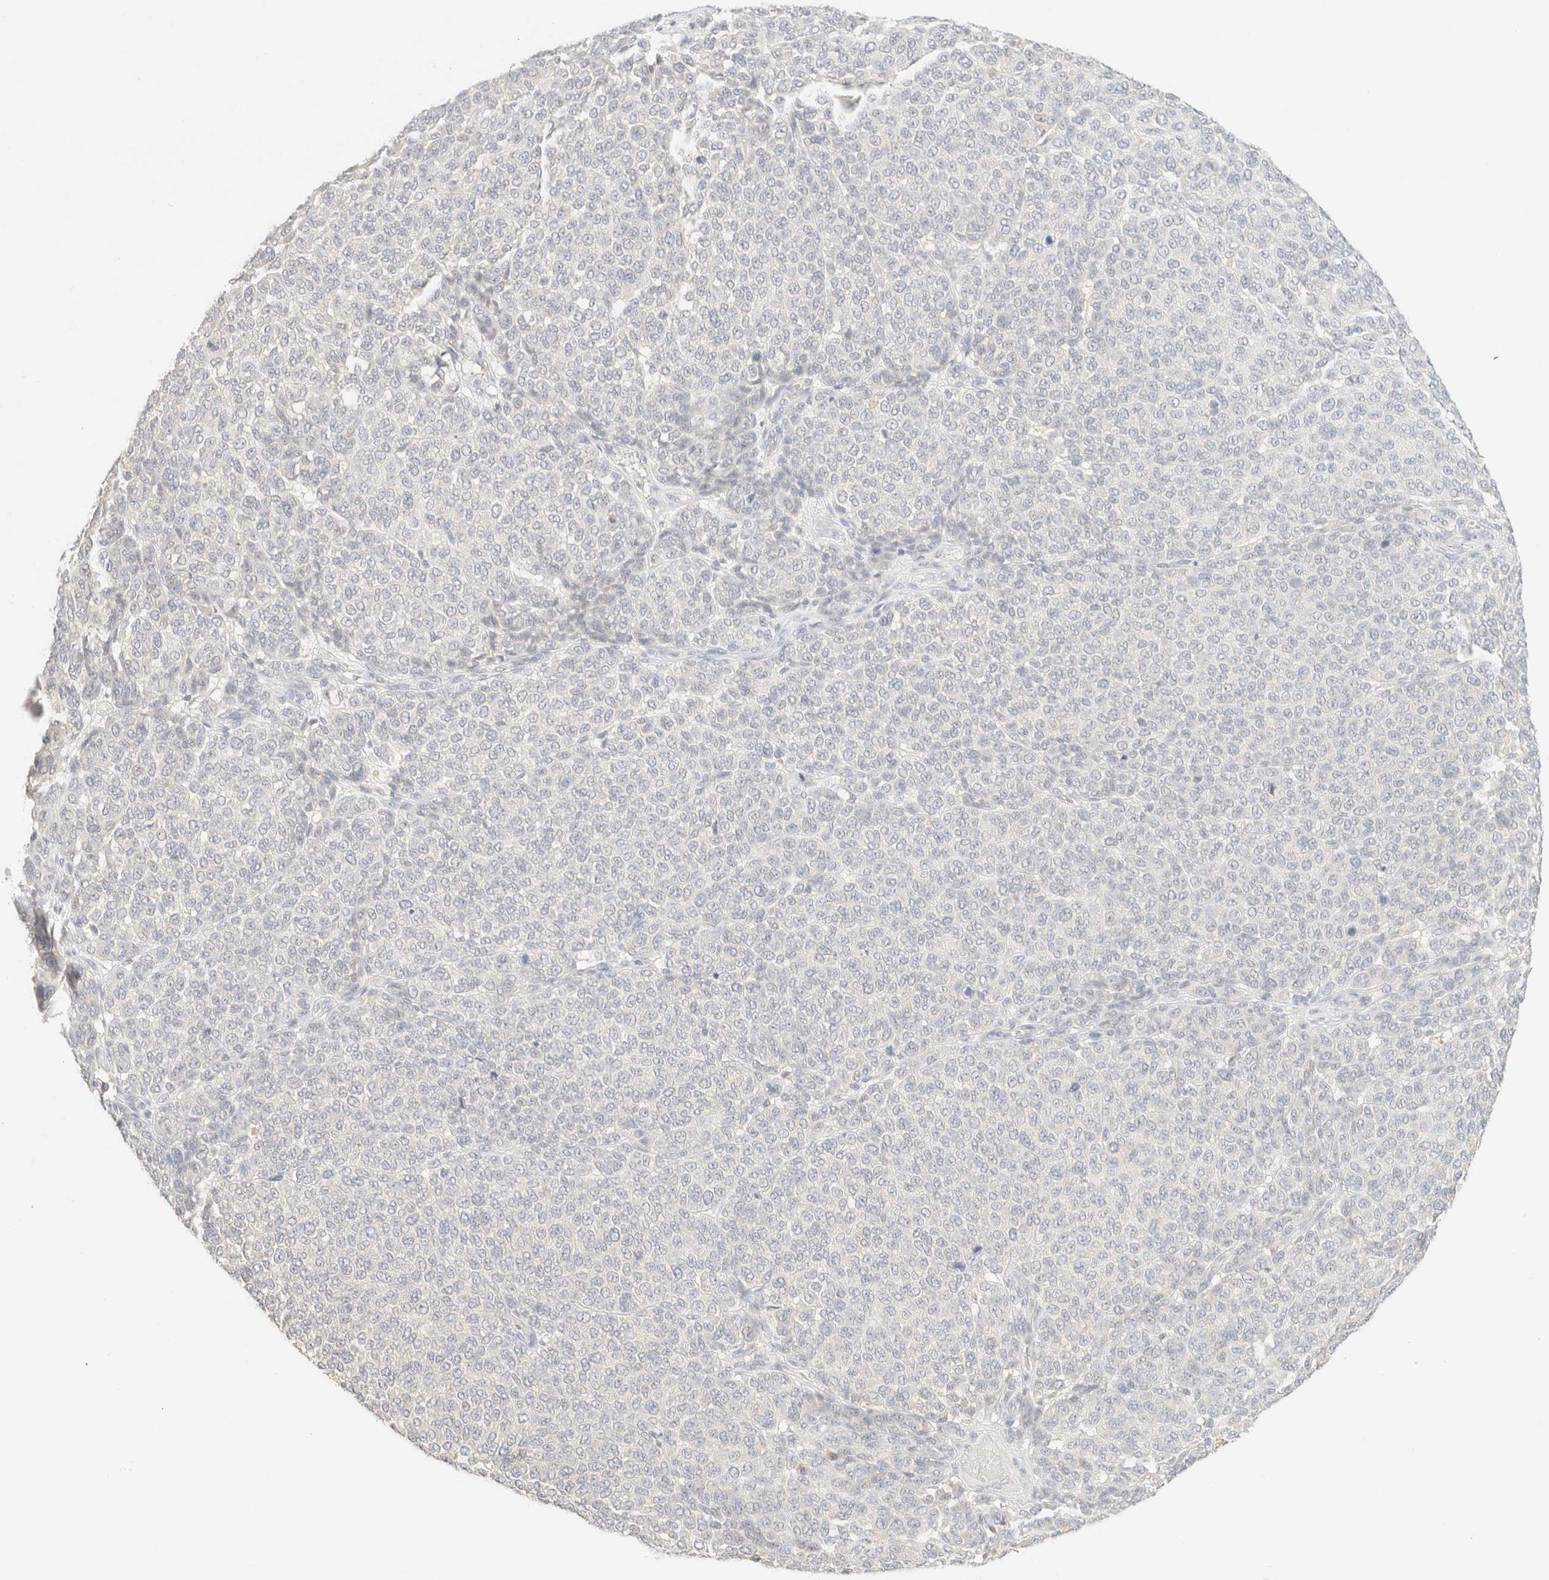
{"staining": {"intensity": "negative", "quantity": "none", "location": "none"}, "tissue": "melanoma", "cell_type": "Tumor cells", "image_type": "cancer", "snomed": [{"axis": "morphology", "description": "Malignant melanoma, NOS"}, {"axis": "topography", "description": "Skin"}], "caption": "A micrograph of human malignant melanoma is negative for staining in tumor cells.", "gene": "TIMD4", "patient": {"sex": "male", "age": 59}}